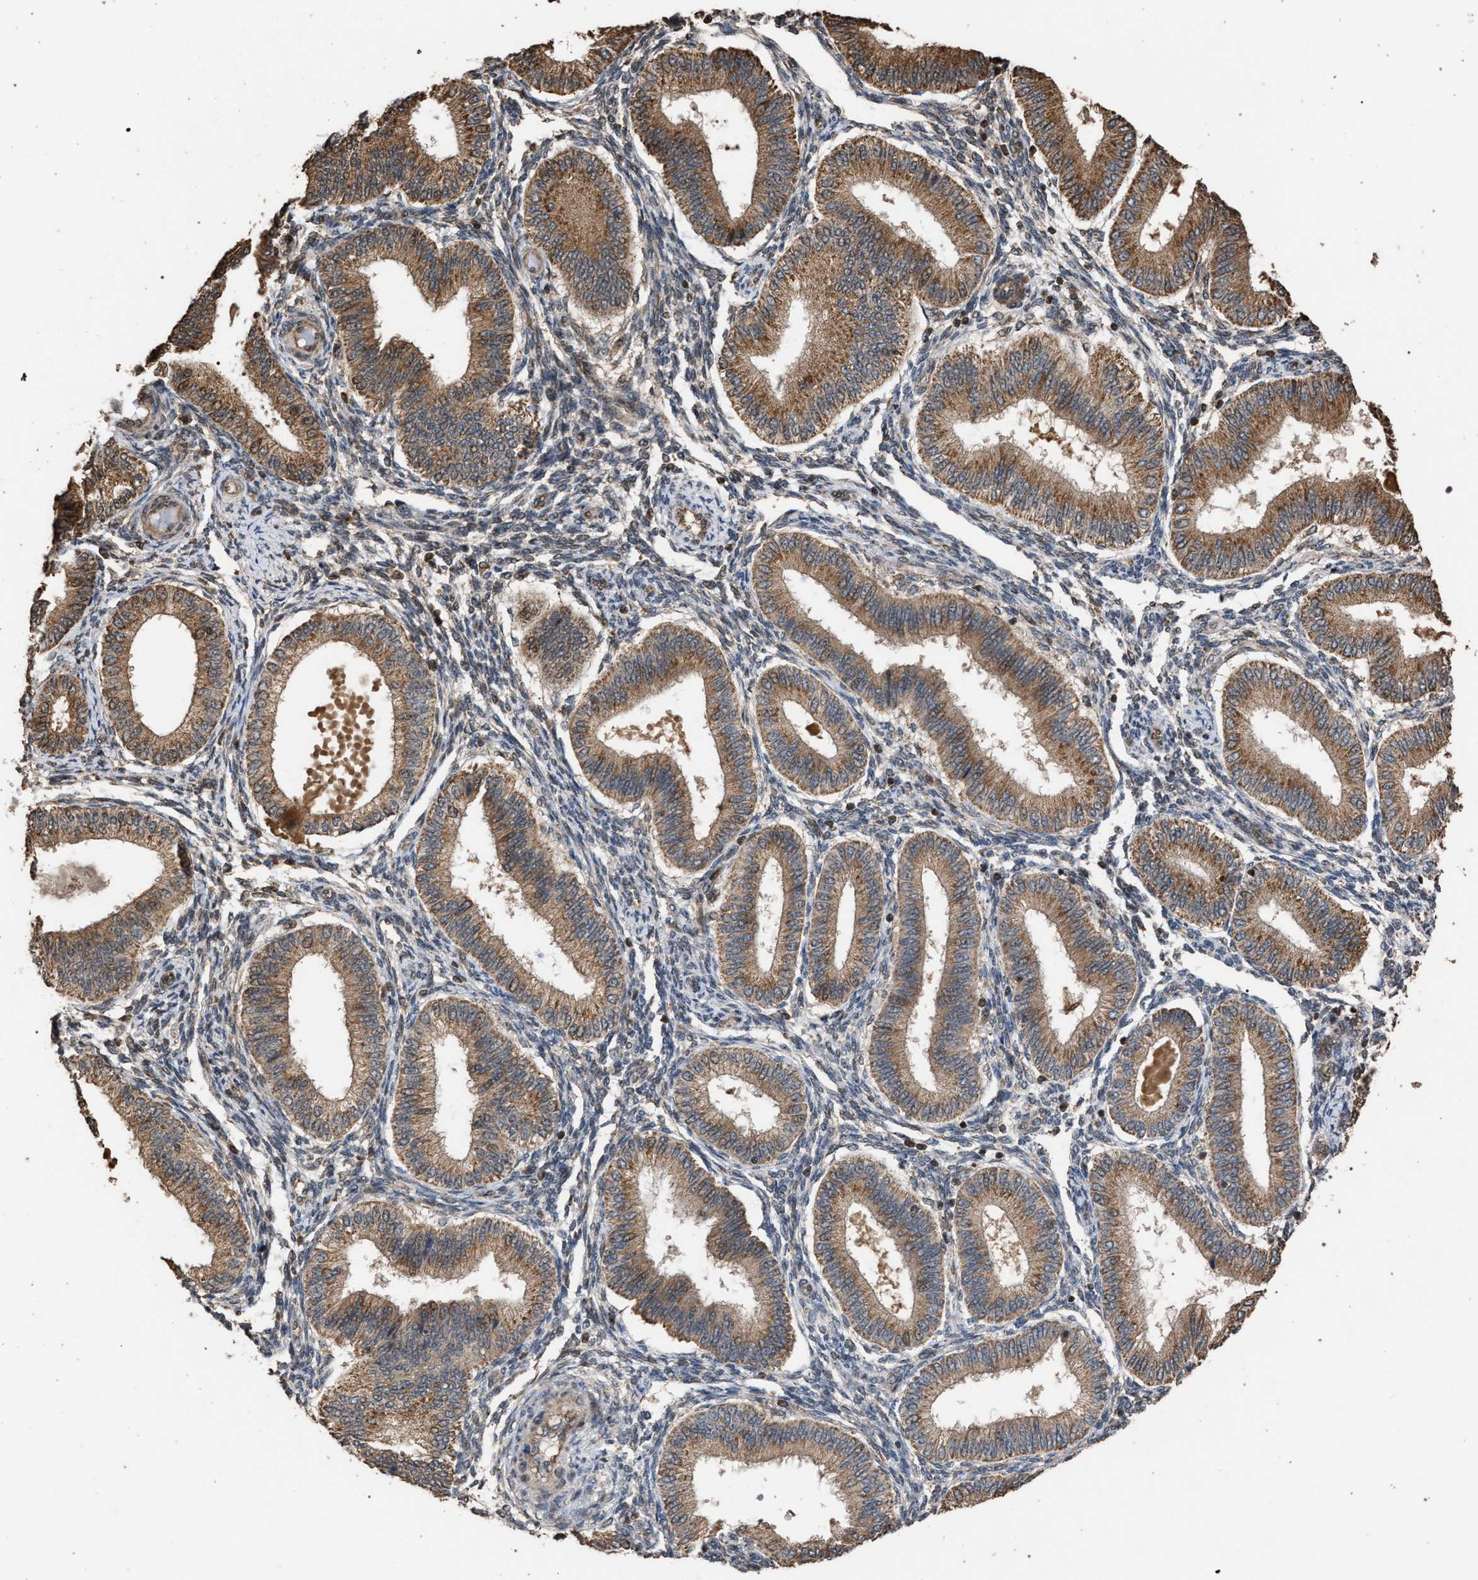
{"staining": {"intensity": "weak", "quantity": "25%-75%", "location": "cytoplasmic/membranous"}, "tissue": "endometrium", "cell_type": "Cells in endometrial stroma", "image_type": "normal", "snomed": [{"axis": "morphology", "description": "Normal tissue, NOS"}, {"axis": "topography", "description": "Endometrium"}], "caption": "This micrograph displays normal endometrium stained with immunohistochemistry (IHC) to label a protein in brown. The cytoplasmic/membranous of cells in endometrial stroma show weak positivity for the protein. Nuclei are counter-stained blue.", "gene": "NAA35", "patient": {"sex": "female", "age": 39}}